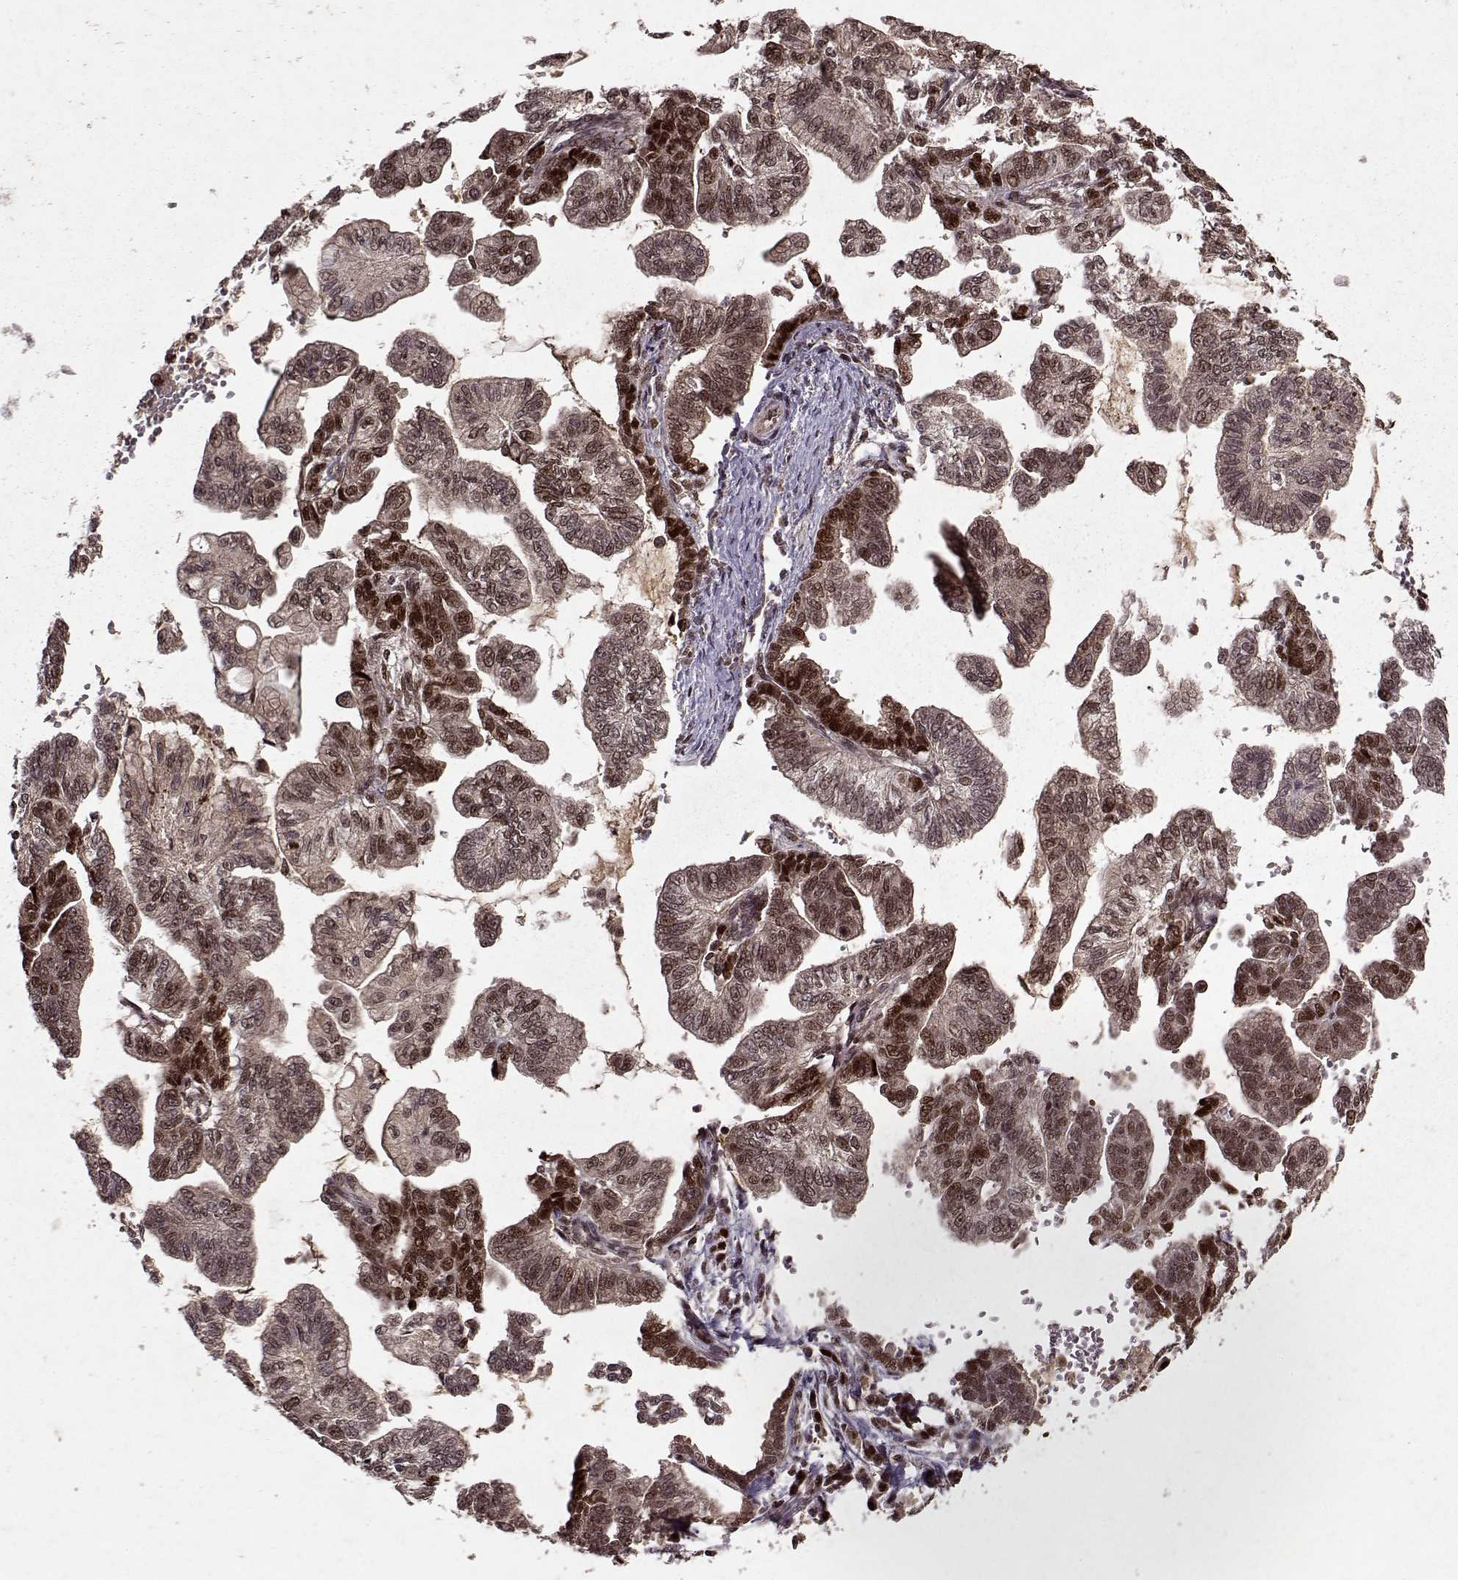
{"staining": {"intensity": "strong", "quantity": "25%-75%", "location": "cytoplasmic/membranous,nuclear"}, "tissue": "stomach cancer", "cell_type": "Tumor cells", "image_type": "cancer", "snomed": [{"axis": "morphology", "description": "Adenocarcinoma, NOS"}, {"axis": "topography", "description": "Stomach"}], "caption": "This micrograph reveals immunohistochemistry (IHC) staining of human stomach cancer (adenocarcinoma), with high strong cytoplasmic/membranous and nuclear positivity in approximately 25%-75% of tumor cells.", "gene": "PSMA7", "patient": {"sex": "male", "age": 83}}